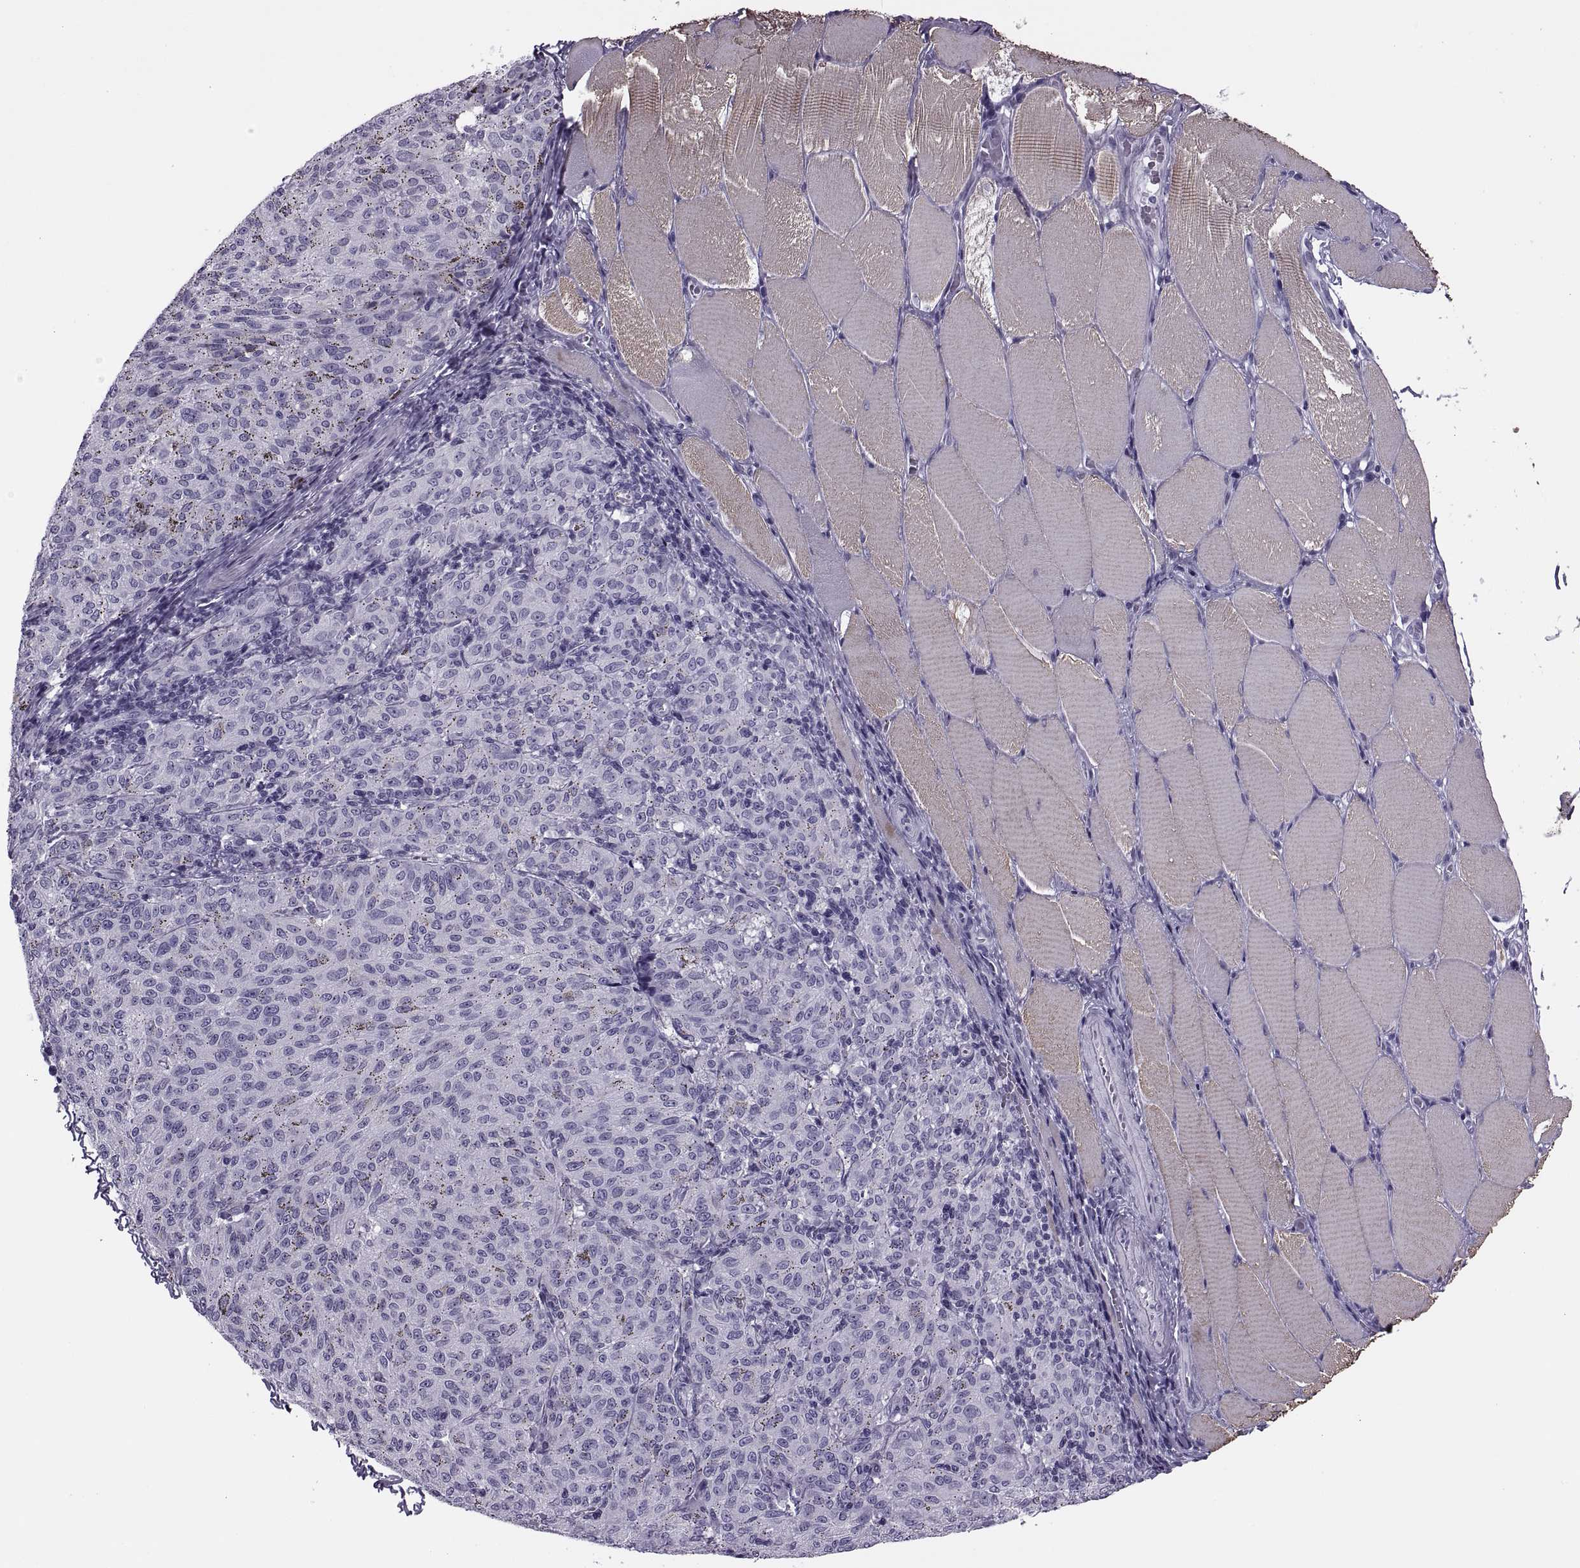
{"staining": {"intensity": "negative", "quantity": "none", "location": "none"}, "tissue": "melanoma", "cell_type": "Tumor cells", "image_type": "cancer", "snomed": [{"axis": "morphology", "description": "Malignant melanoma, NOS"}, {"axis": "topography", "description": "Skin"}], "caption": "Immunohistochemical staining of malignant melanoma exhibits no significant positivity in tumor cells.", "gene": "SYNGR4", "patient": {"sex": "female", "age": 72}}